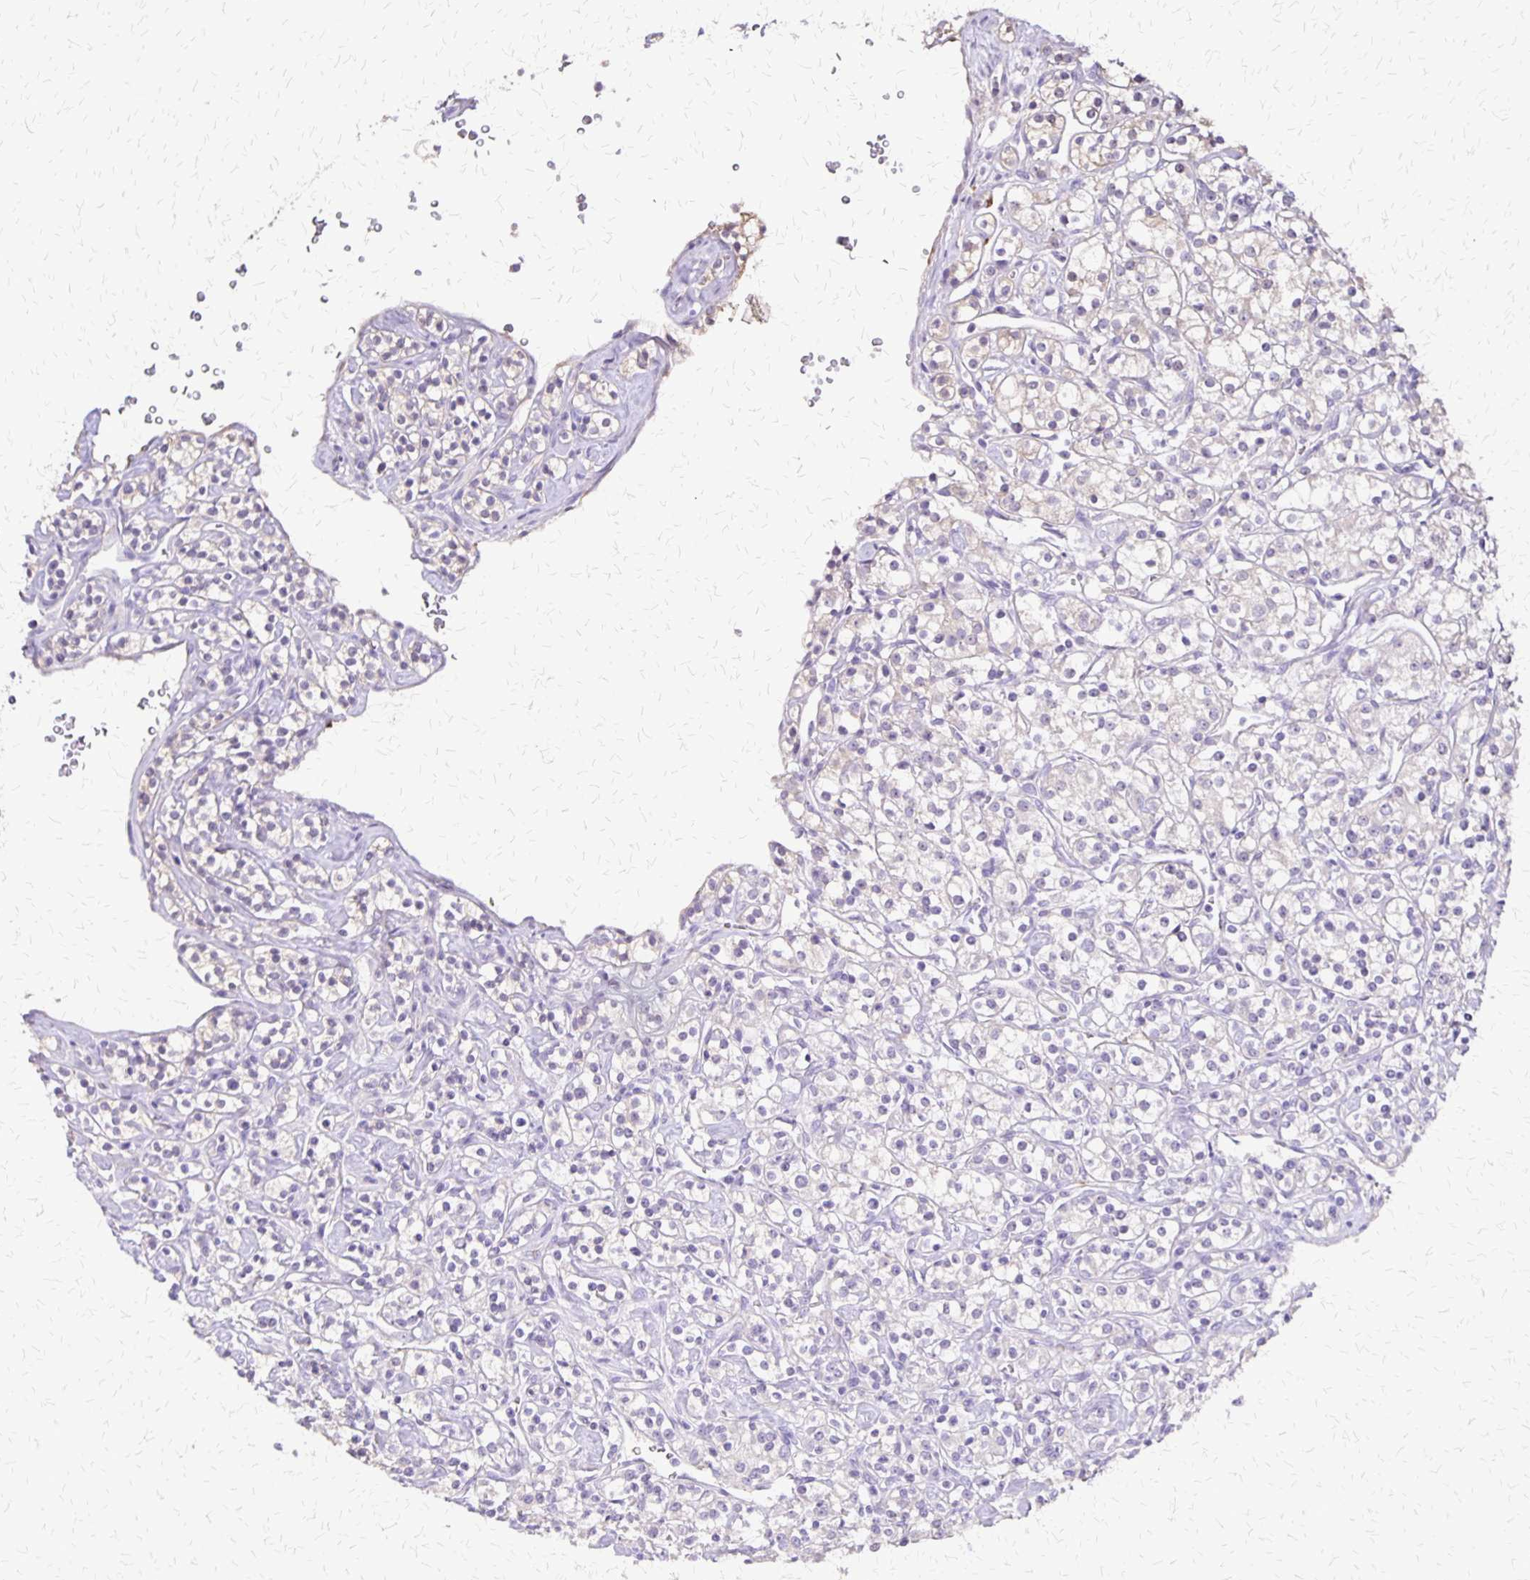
{"staining": {"intensity": "negative", "quantity": "none", "location": "none"}, "tissue": "renal cancer", "cell_type": "Tumor cells", "image_type": "cancer", "snomed": [{"axis": "morphology", "description": "Adenocarcinoma, NOS"}, {"axis": "topography", "description": "Kidney"}], "caption": "Protein analysis of renal adenocarcinoma shows no significant staining in tumor cells.", "gene": "SI", "patient": {"sex": "male", "age": 77}}